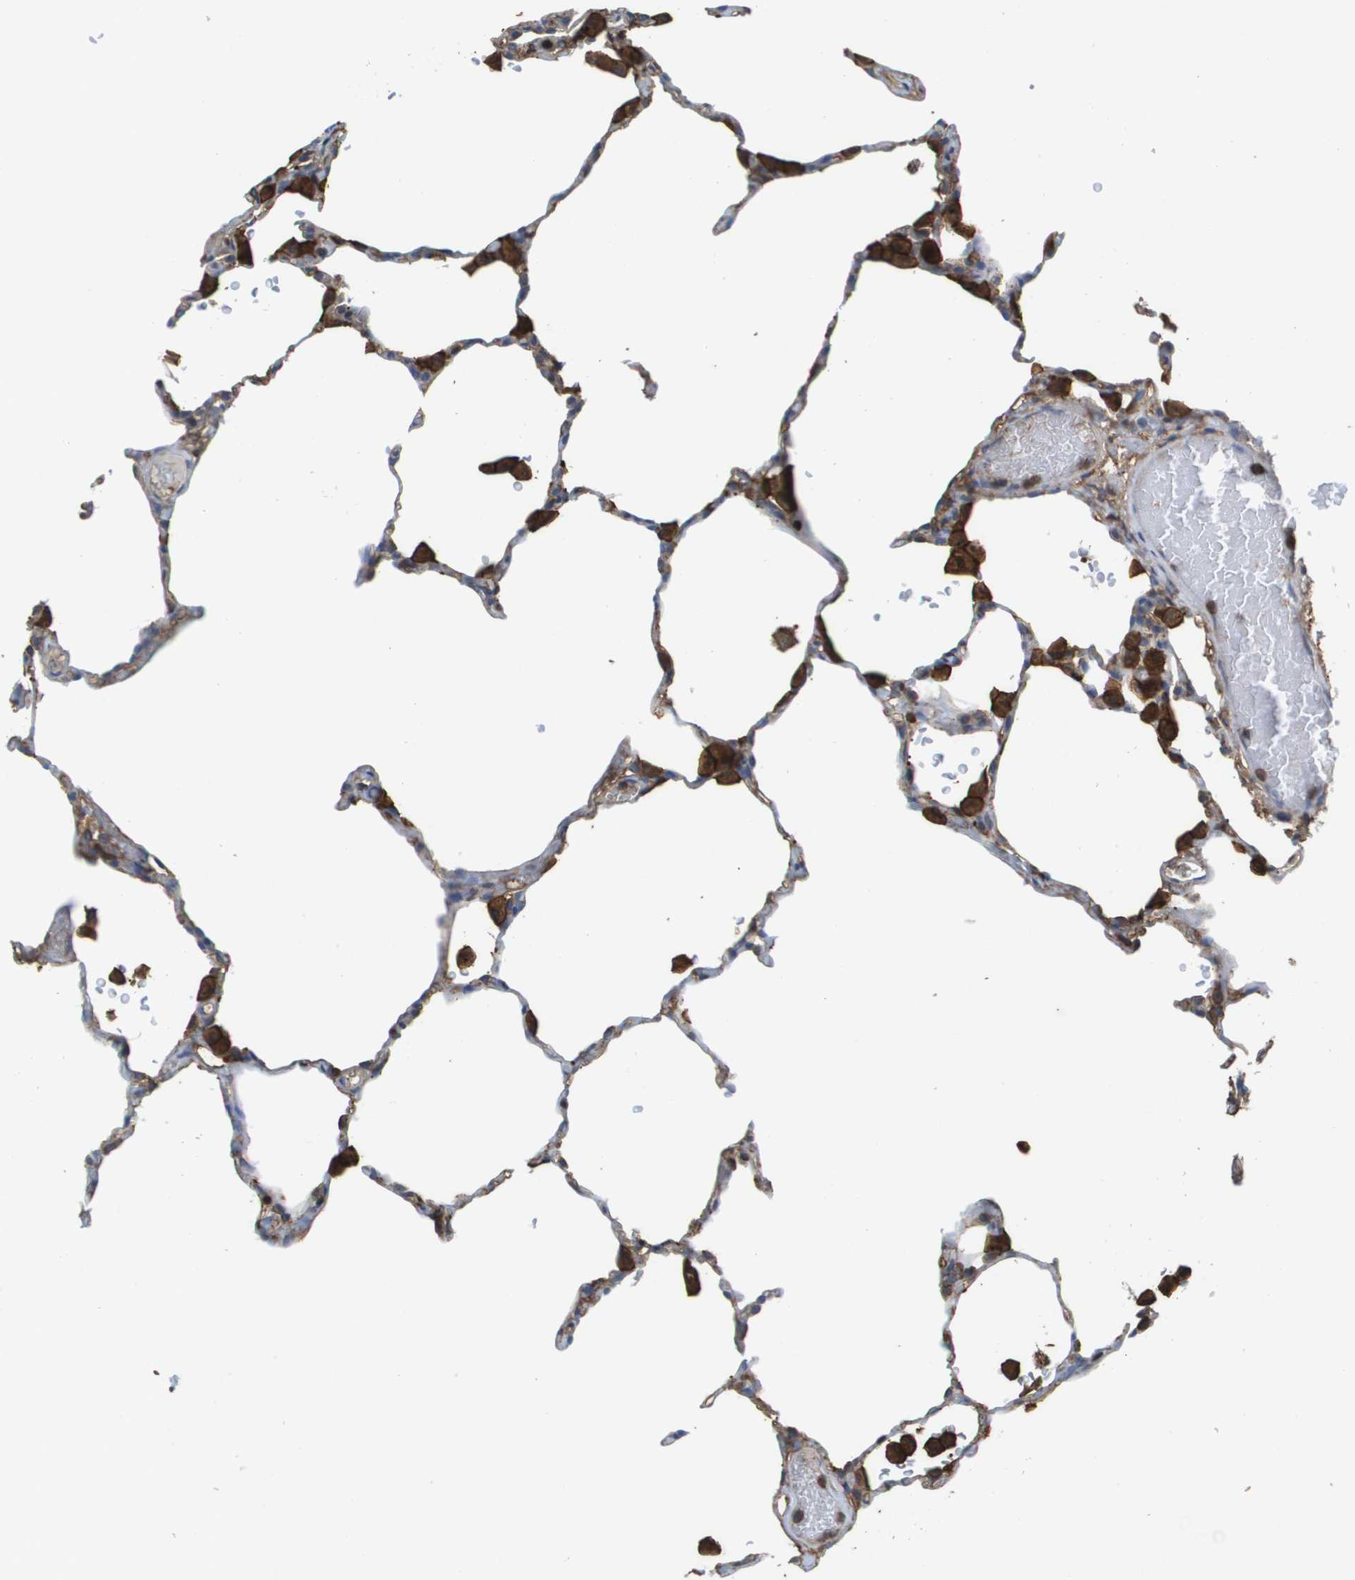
{"staining": {"intensity": "moderate", "quantity": "<25%", "location": "cytoplasmic/membranous"}, "tissue": "lung", "cell_type": "Alveolar cells", "image_type": "normal", "snomed": [{"axis": "morphology", "description": "Normal tissue, NOS"}, {"axis": "topography", "description": "Lung"}], "caption": "Protein staining exhibits moderate cytoplasmic/membranous expression in approximately <25% of alveolar cells in benign lung.", "gene": "PASK", "patient": {"sex": "female", "age": 49}}